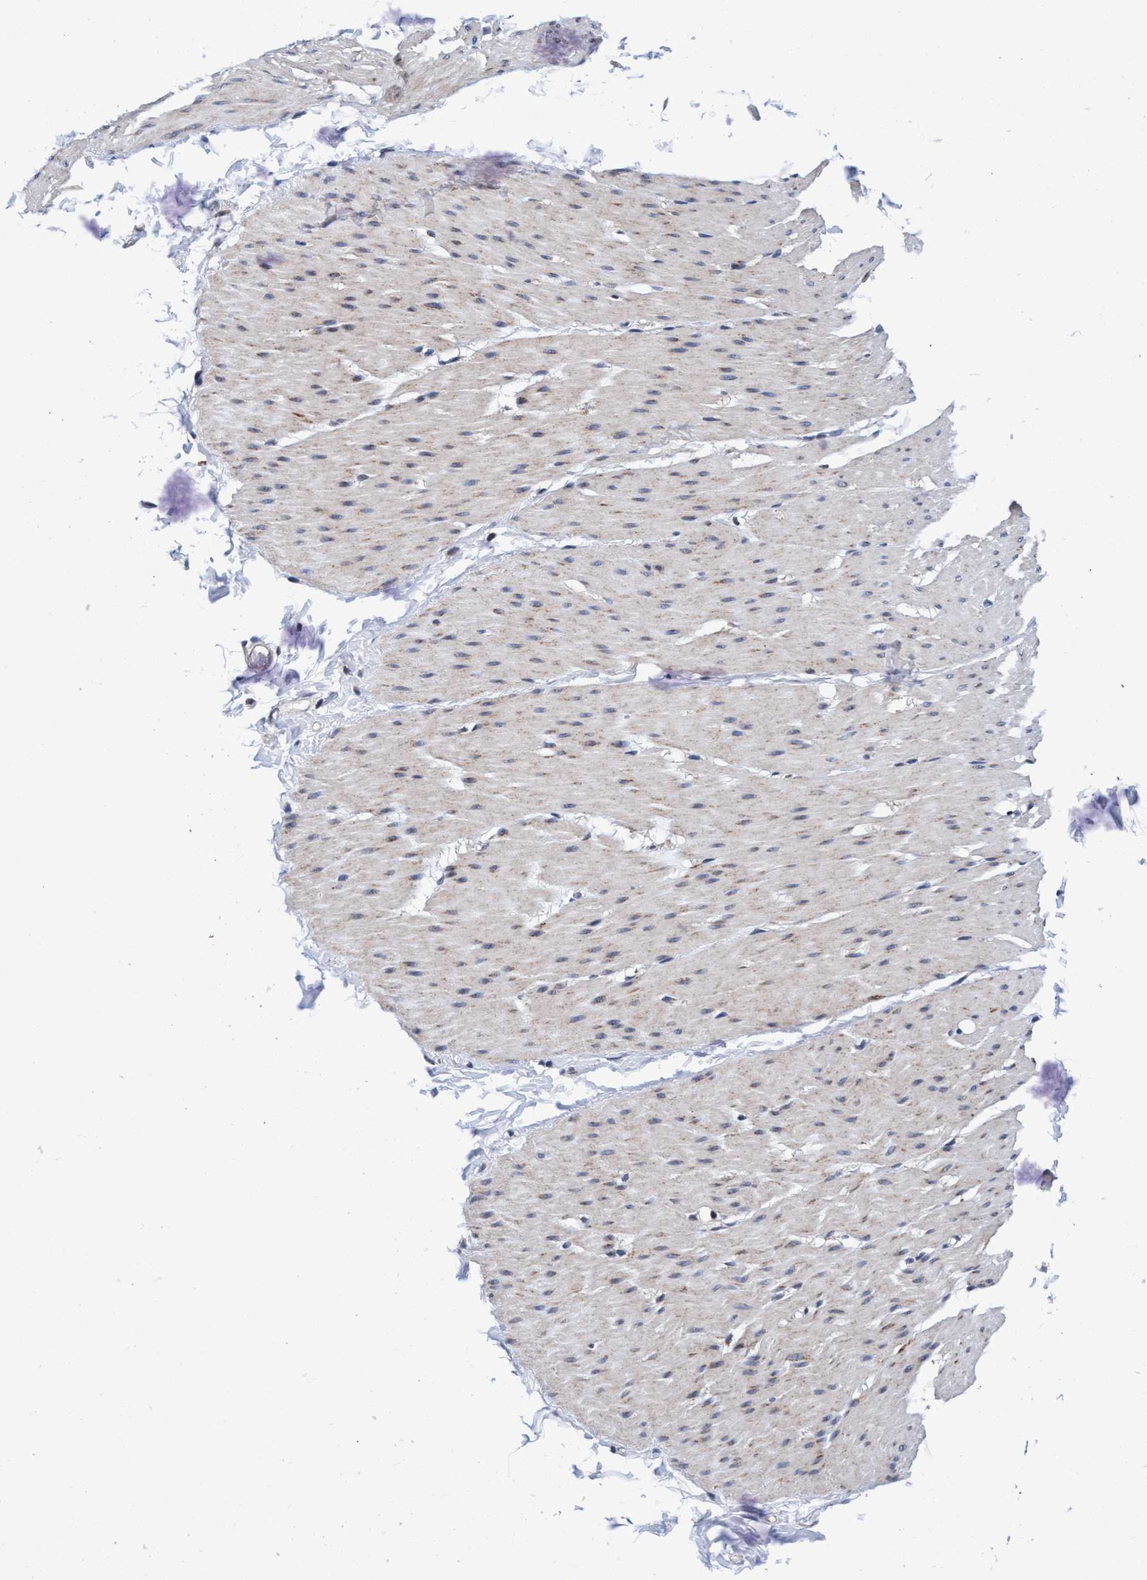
{"staining": {"intensity": "weak", "quantity": "<25%", "location": "cytoplasmic/membranous"}, "tissue": "smooth muscle", "cell_type": "Smooth muscle cells", "image_type": "normal", "snomed": [{"axis": "morphology", "description": "Normal tissue, NOS"}, {"axis": "topography", "description": "Smooth muscle"}, {"axis": "topography", "description": "Colon"}], "caption": "IHC histopathology image of normal smooth muscle: smooth muscle stained with DAB (3,3'-diaminobenzidine) shows no significant protein expression in smooth muscle cells. Brightfield microscopy of immunohistochemistry stained with DAB (3,3'-diaminobenzidine) (brown) and hematoxylin (blue), captured at high magnification.", "gene": "AGAP2", "patient": {"sex": "male", "age": 67}}